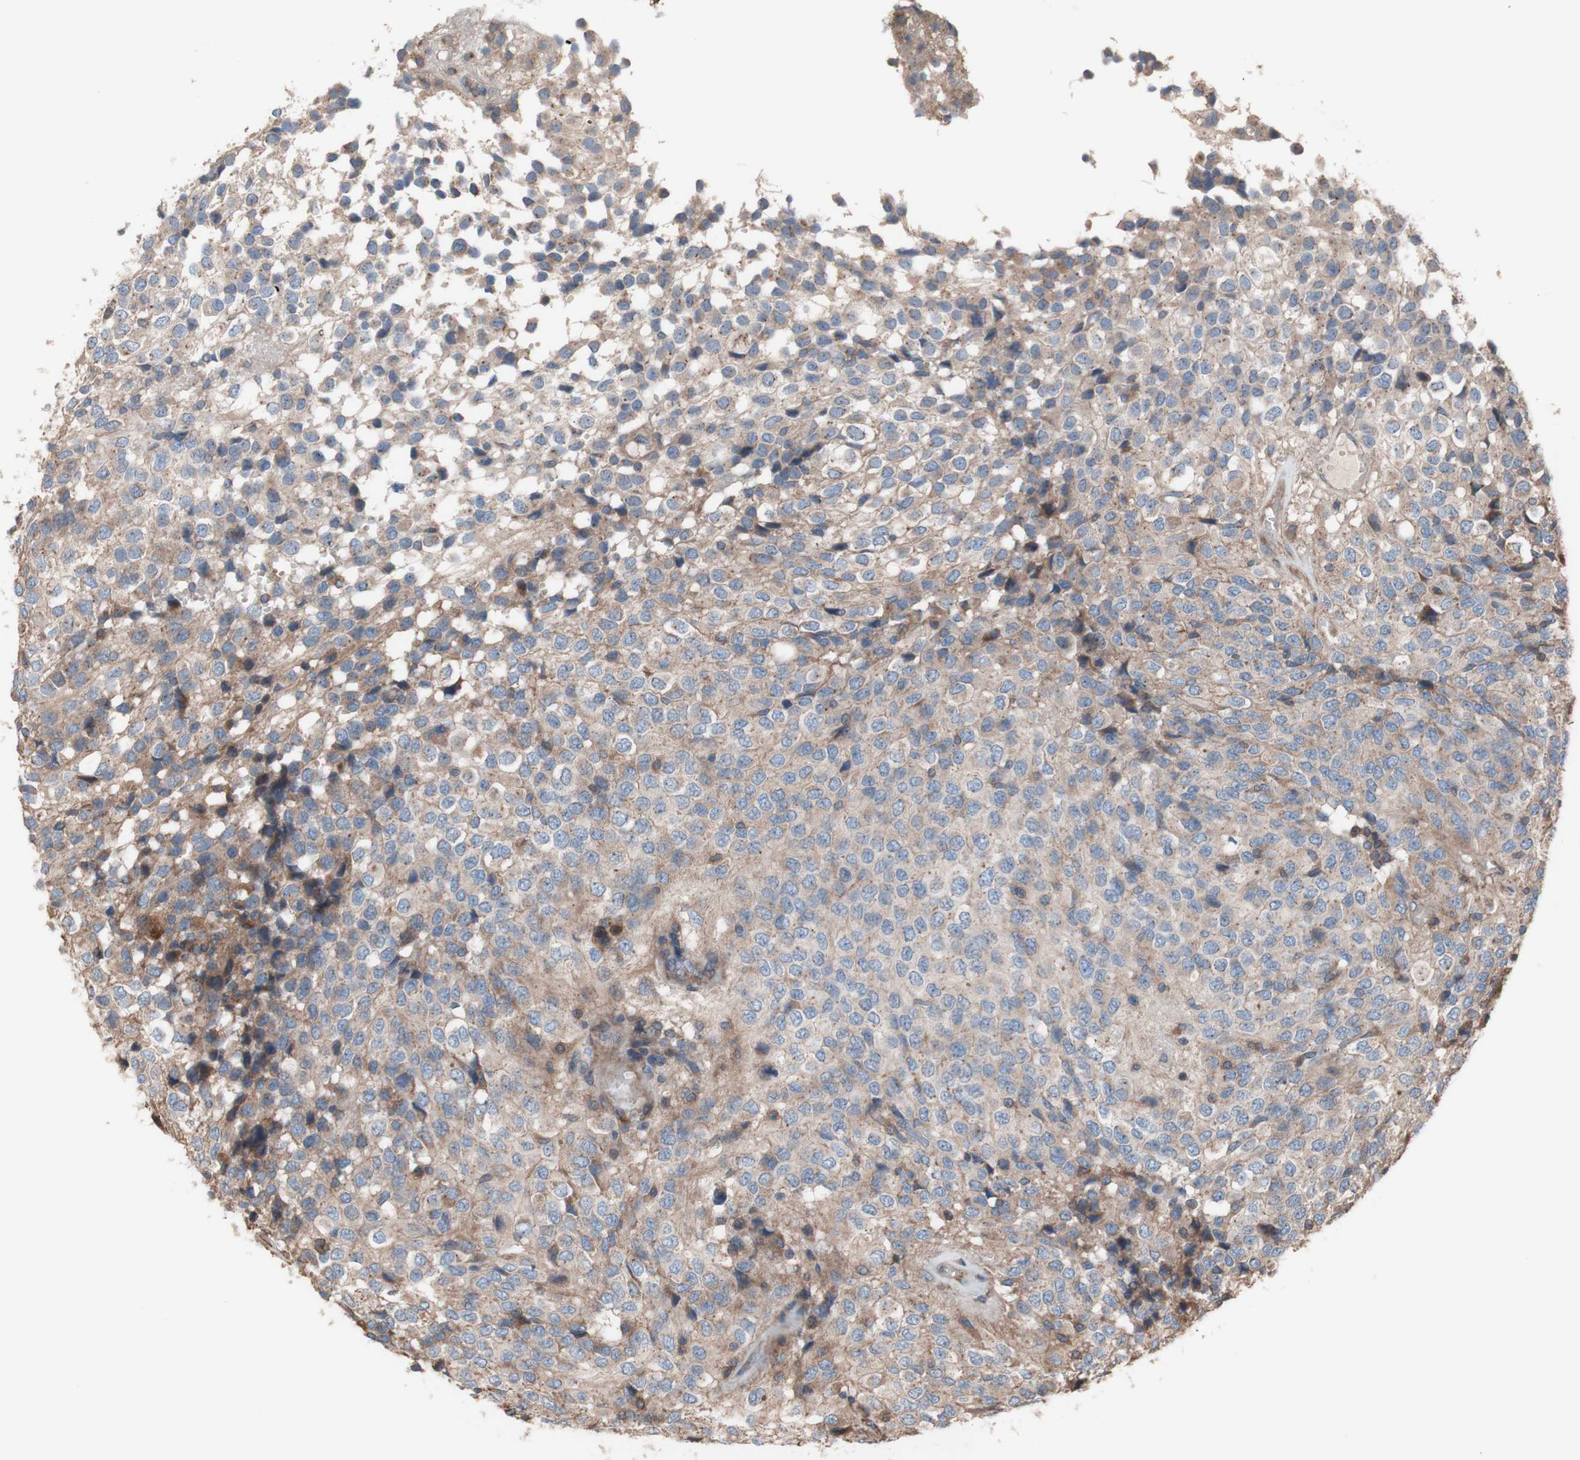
{"staining": {"intensity": "moderate", "quantity": ">75%", "location": "cytoplasmic/membranous"}, "tissue": "glioma", "cell_type": "Tumor cells", "image_type": "cancer", "snomed": [{"axis": "morphology", "description": "Glioma, malignant, High grade"}, {"axis": "topography", "description": "Brain"}], "caption": "Immunohistochemistry (IHC) (DAB (3,3'-diaminobenzidine)) staining of glioma exhibits moderate cytoplasmic/membranous protein positivity in approximately >75% of tumor cells.", "gene": "COPB1", "patient": {"sex": "male", "age": 32}}